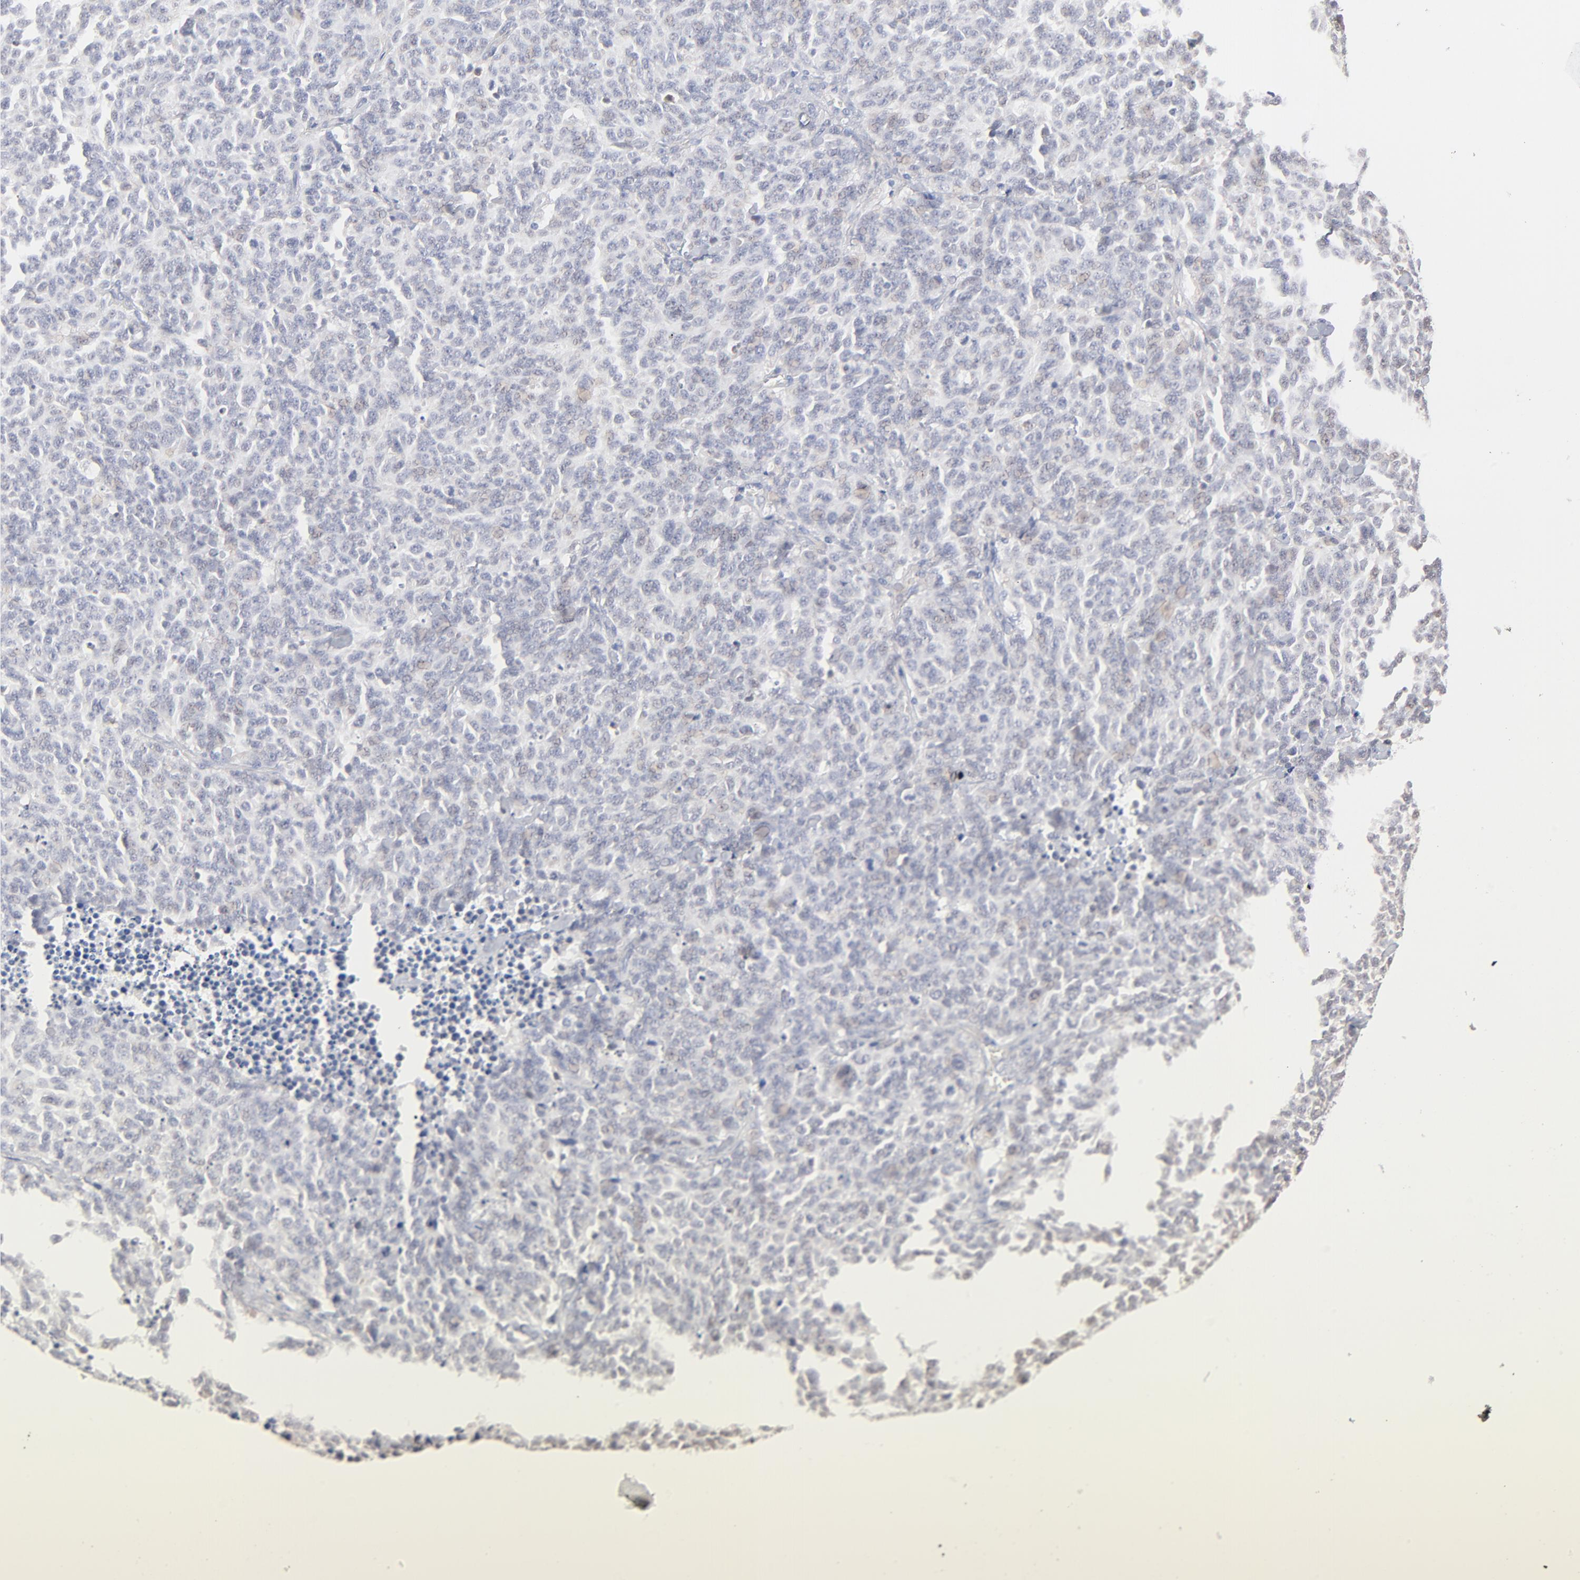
{"staining": {"intensity": "weak", "quantity": "<25%", "location": "cytoplasmic/membranous"}, "tissue": "lung cancer", "cell_type": "Tumor cells", "image_type": "cancer", "snomed": [{"axis": "morphology", "description": "Neoplasm, malignant, NOS"}, {"axis": "topography", "description": "Lung"}], "caption": "Image shows no protein positivity in tumor cells of lung cancer (malignant neoplasm) tissue. (DAB immunohistochemistry visualized using brightfield microscopy, high magnification).", "gene": "DNAL4", "patient": {"sex": "female", "age": 58}}